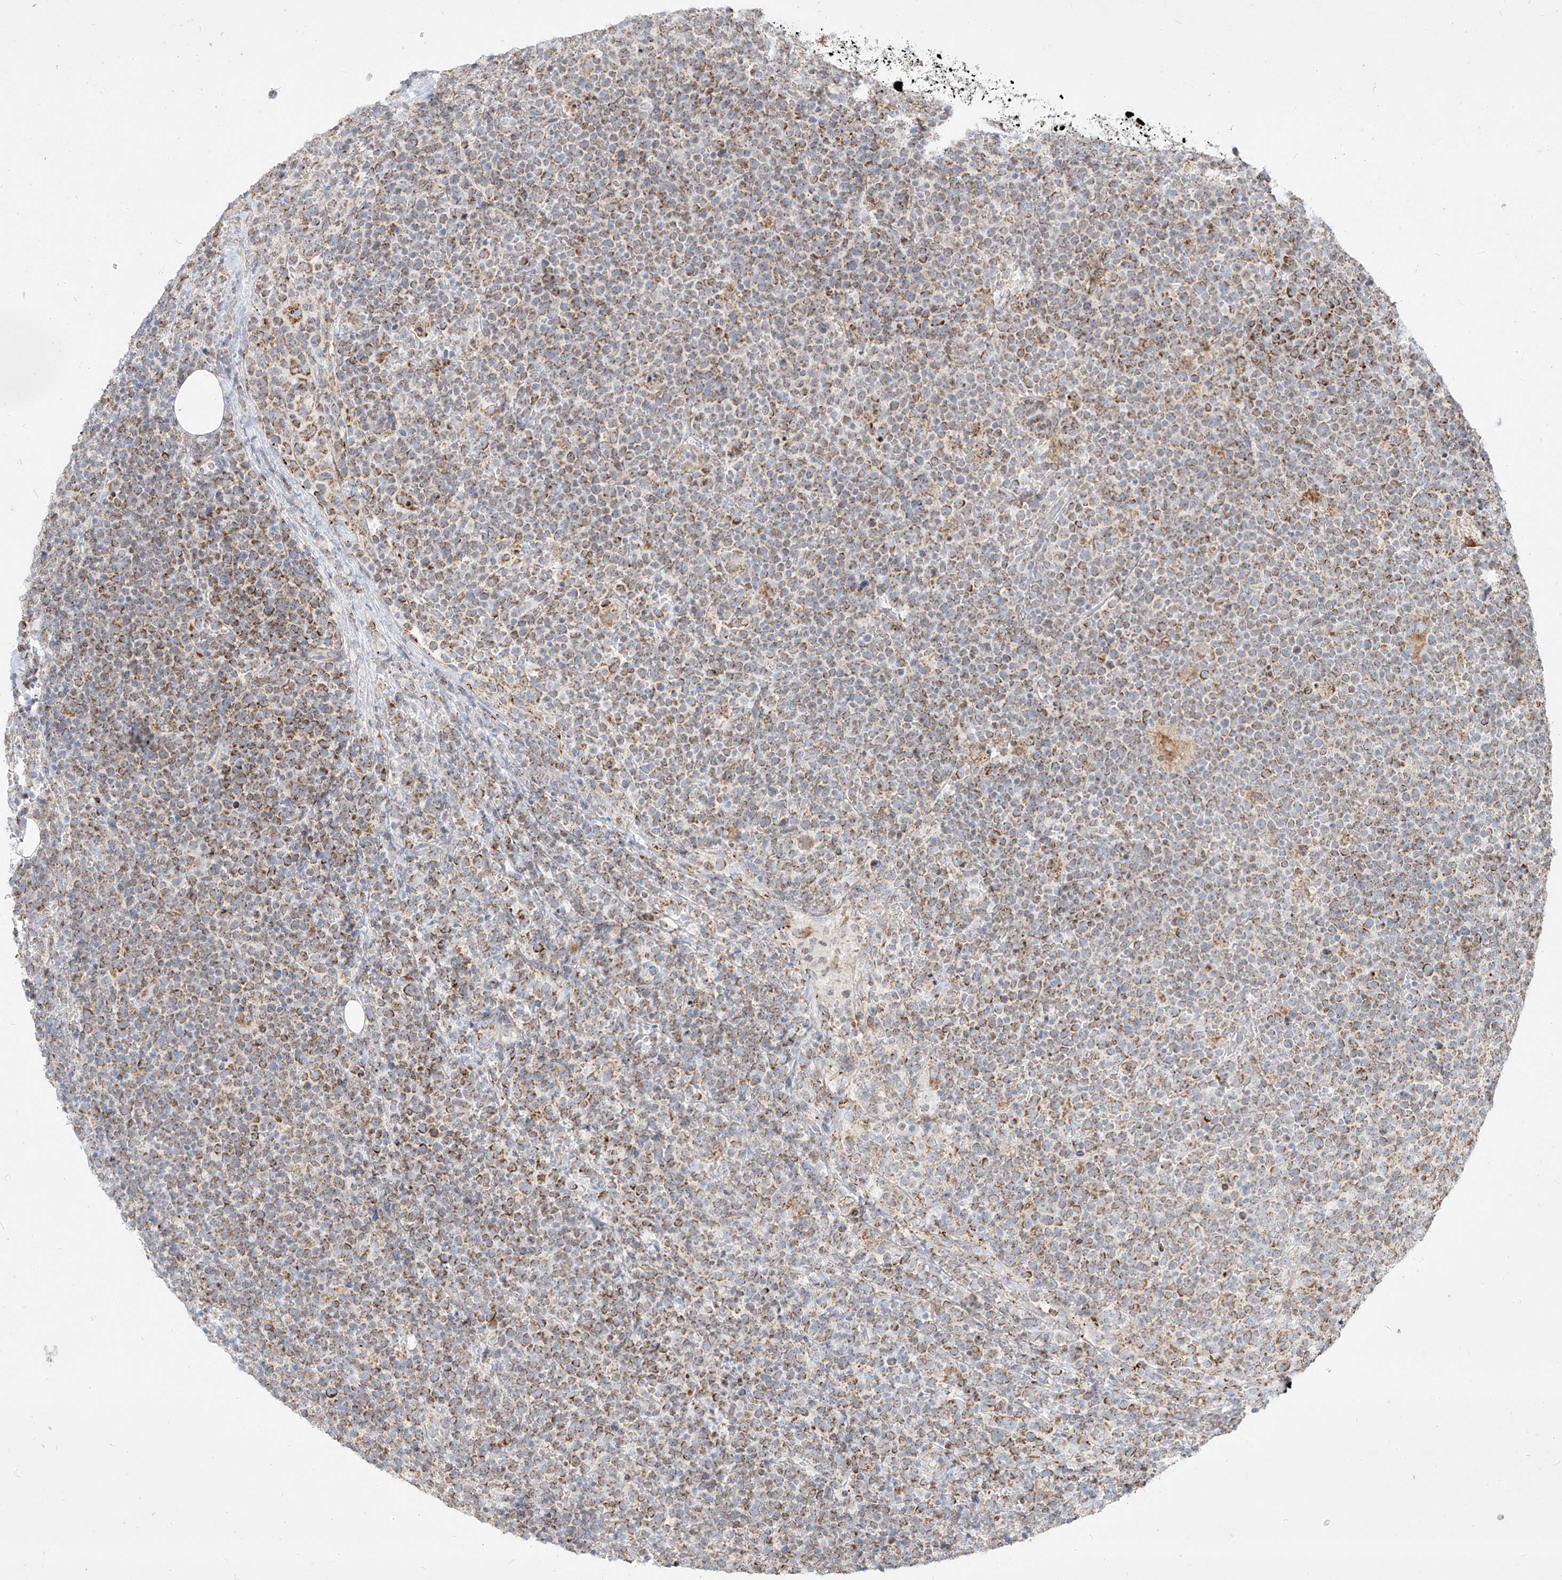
{"staining": {"intensity": "moderate", "quantity": "25%-75%", "location": "cytoplasmic/membranous"}, "tissue": "lymphoma", "cell_type": "Tumor cells", "image_type": "cancer", "snomed": [{"axis": "morphology", "description": "Malignant lymphoma, non-Hodgkin's type, High grade"}, {"axis": "topography", "description": "Lymph node"}], "caption": "The immunohistochemical stain highlights moderate cytoplasmic/membranous positivity in tumor cells of lymphoma tissue.", "gene": "MTX2", "patient": {"sex": "male", "age": 61}}